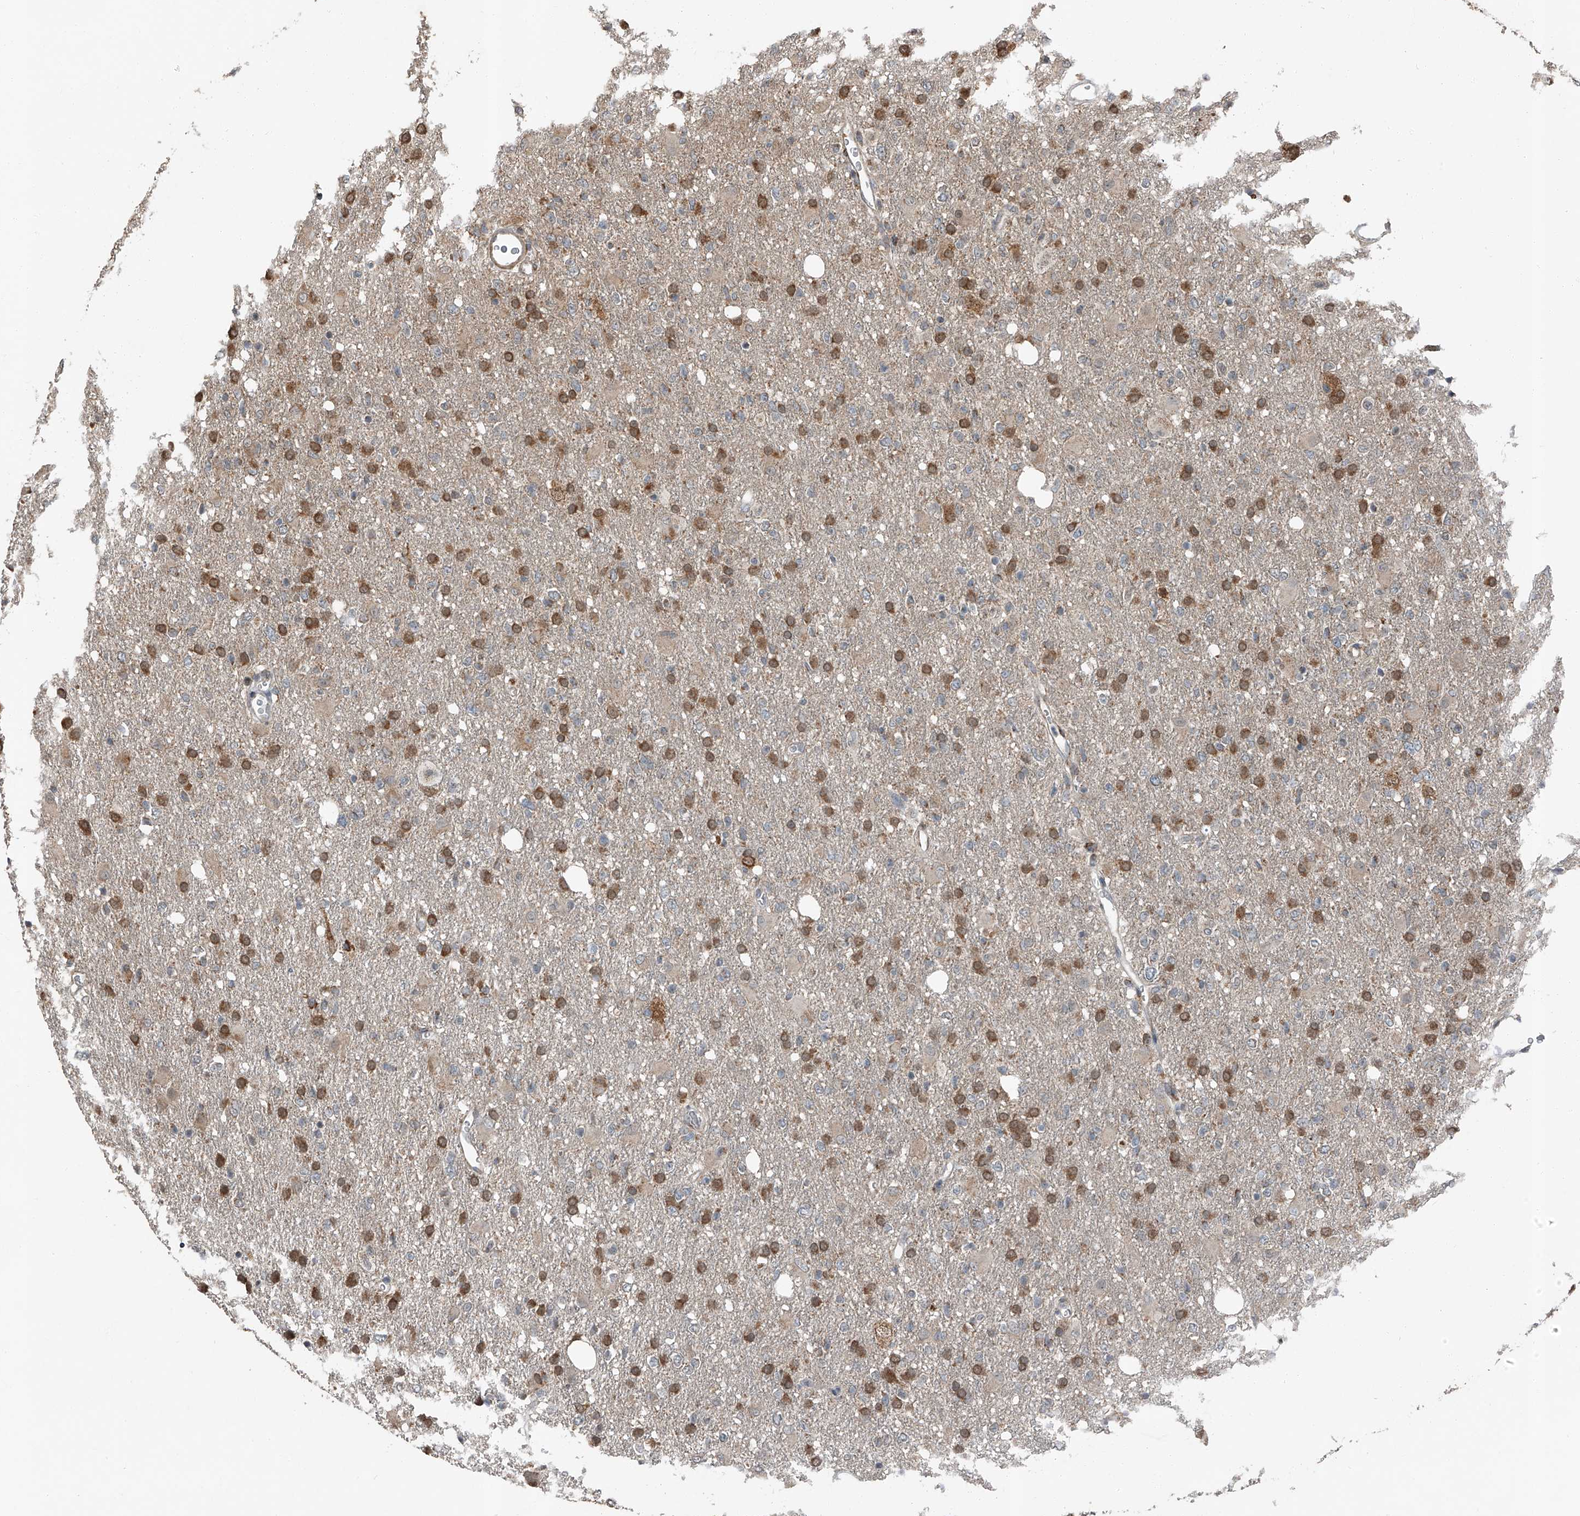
{"staining": {"intensity": "moderate", "quantity": ">75%", "location": "cytoplasmic/membranous"}, "tissue": "glioma", "cell_type": "Tumor cells", "image_type": "cancer", "snomed": [{"axis": "morphology", "description": "Glioma, malignant, High grade"}, {"axis": "topography", "description": "Brain"}], "caption": "High-grade glioma (malignant) stained for a protein (brown) exhibits moderate cytoplasmic/membranous positive staining in approximately >75% of tumor cells.", "gene": "CHRNA7", "patient": {"sex": "female", "age": 57}}